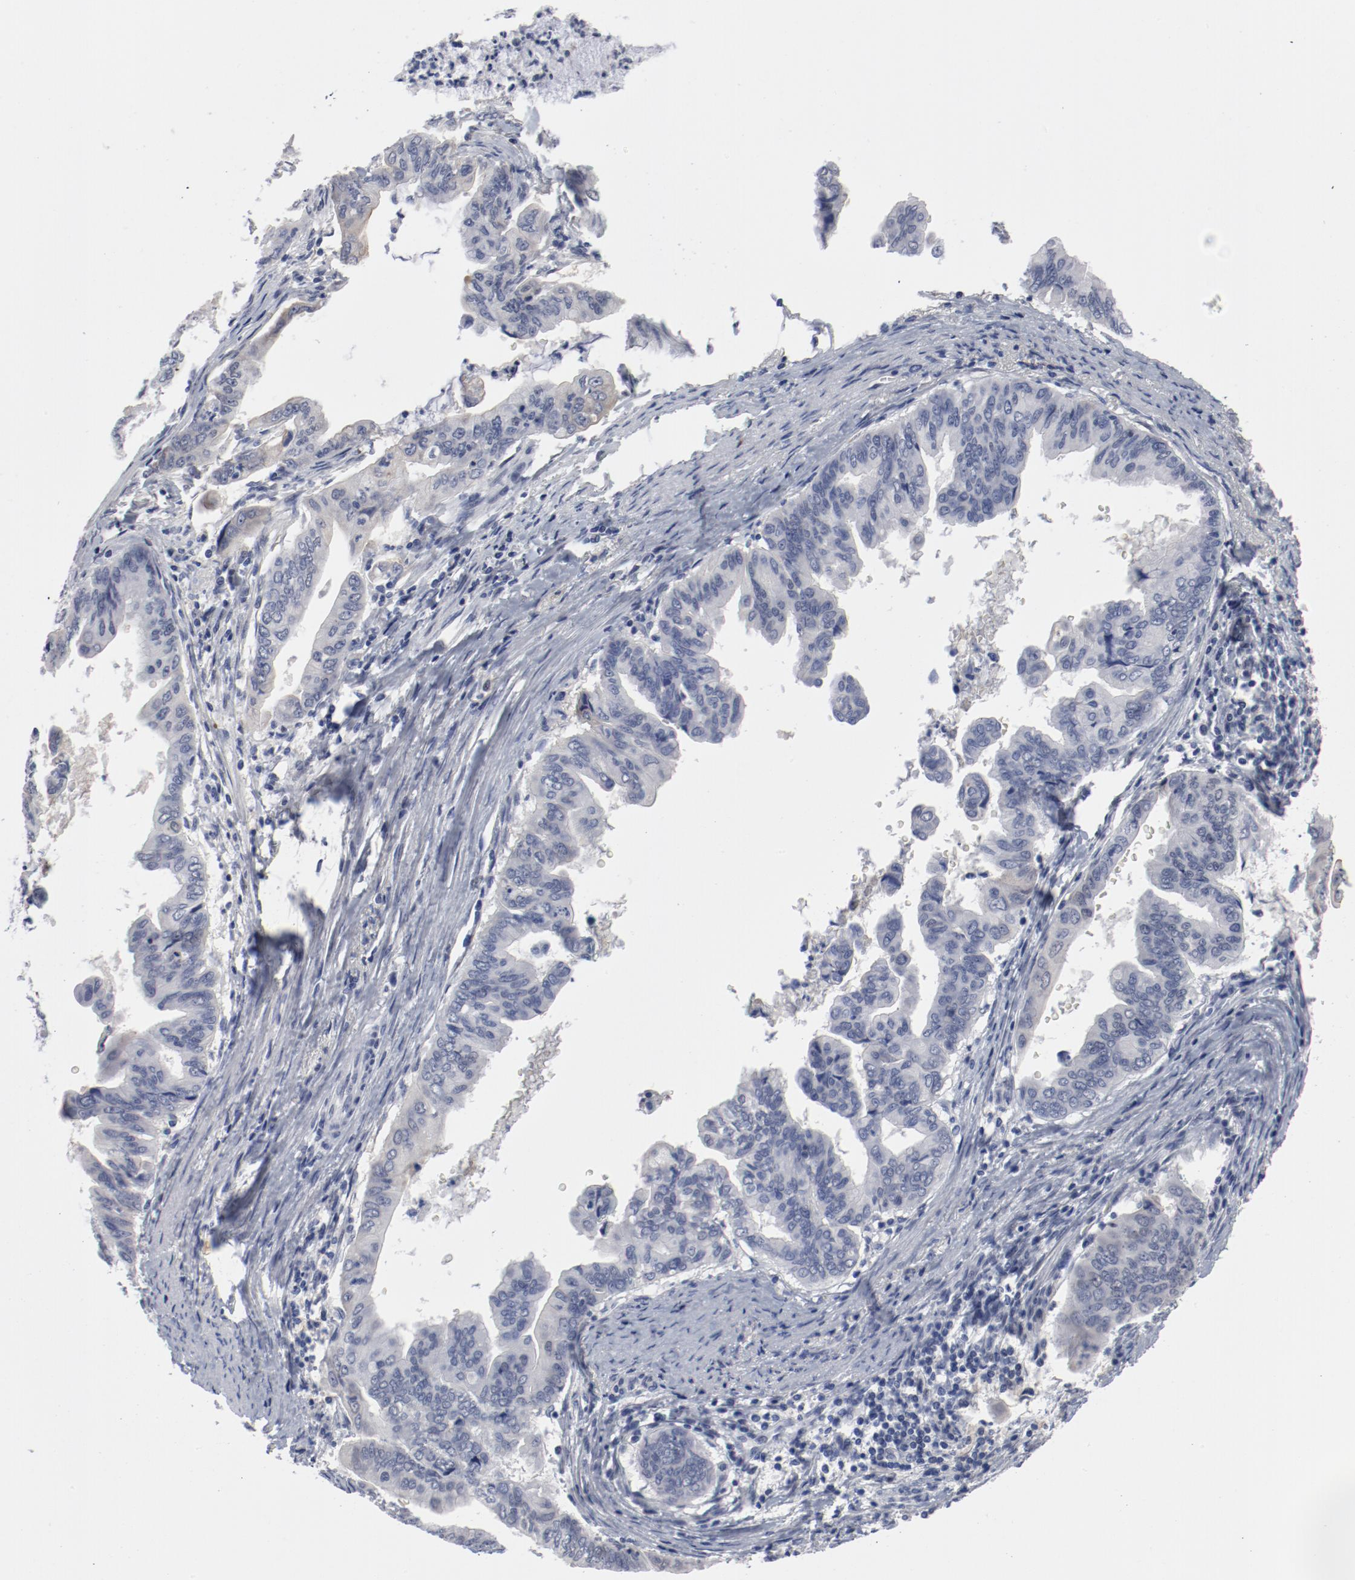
{"staining": {"intensity": "negative", "quantity": "none", "location": "none"}, "tissue": "stomach cancer", "cell_type": "Tumor cells", "image_type": "cancer", "snomed": [{"axis": "morphology", "description": "Adenocarcinoma, NOS"}, {"axis": "topography", "description": "Stomach, upper"}], "caption": "The photomicrograph displays no staining of tumor cells in adenocarcinoma (stomach).", "gene": "ANKLE2", "patient": {"sex": "male", "age": 80}}